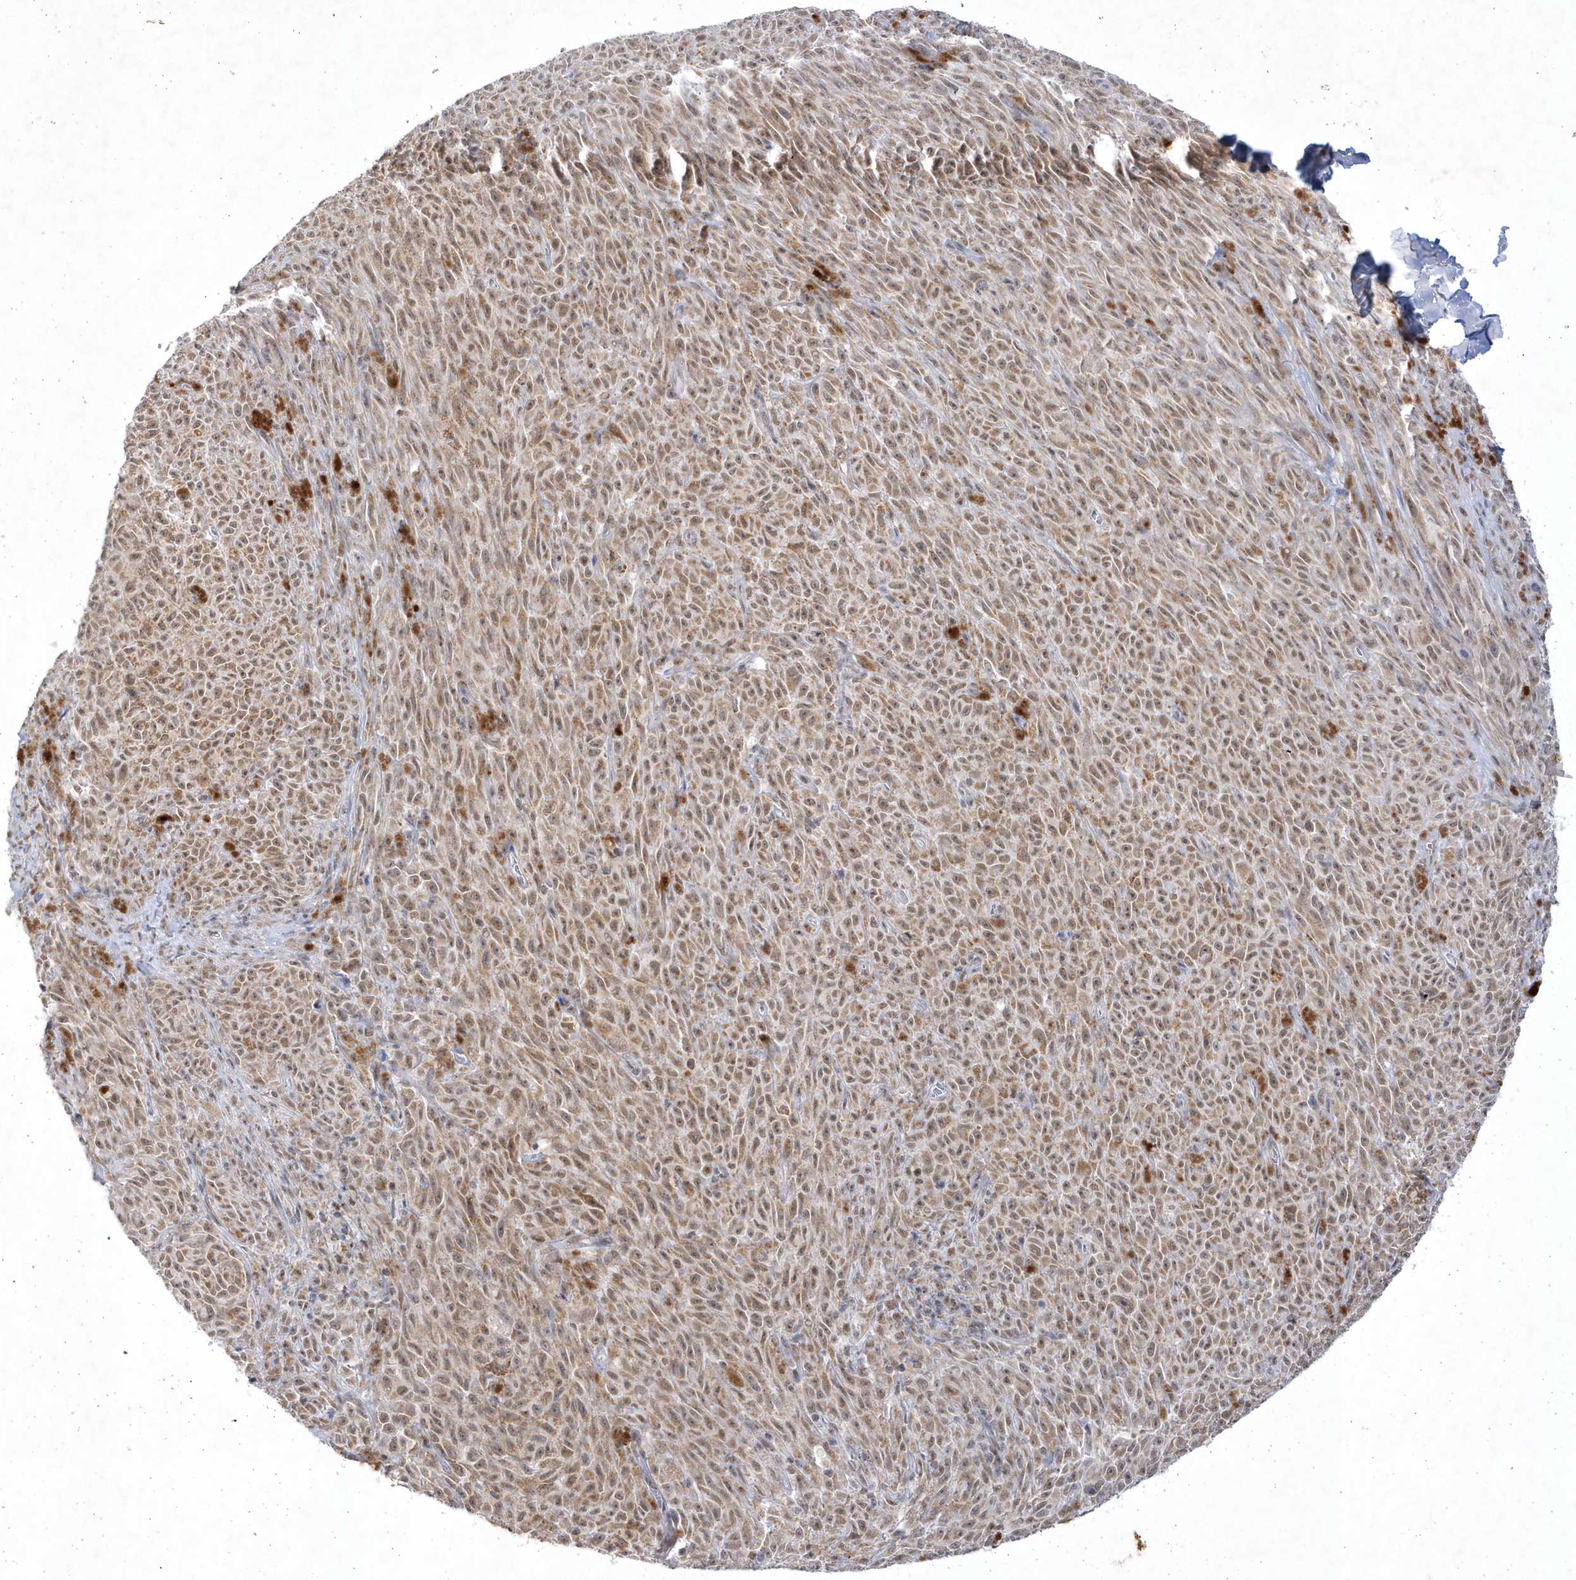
{"staining": {"intensity": "moderate", "quantity": ">75%", "location": "cytoplasmic/membranous,nuclear"}, "tissue": "melanoma", "cell_type": "Tumor cells", "image_type": "cancer", "snomed": [{"axis": "morphology", "description": "Malignant melanoma, NOS"}, {"axis": "topography", "description": "Skin"}], "caption": "Tumor cells show moderate cytoplasmic/membranous and nuclear staining in approximately >75% of cells in melanoma.", "gene": "CPSF3", "patient": {"sex": "female", "age": 82}}